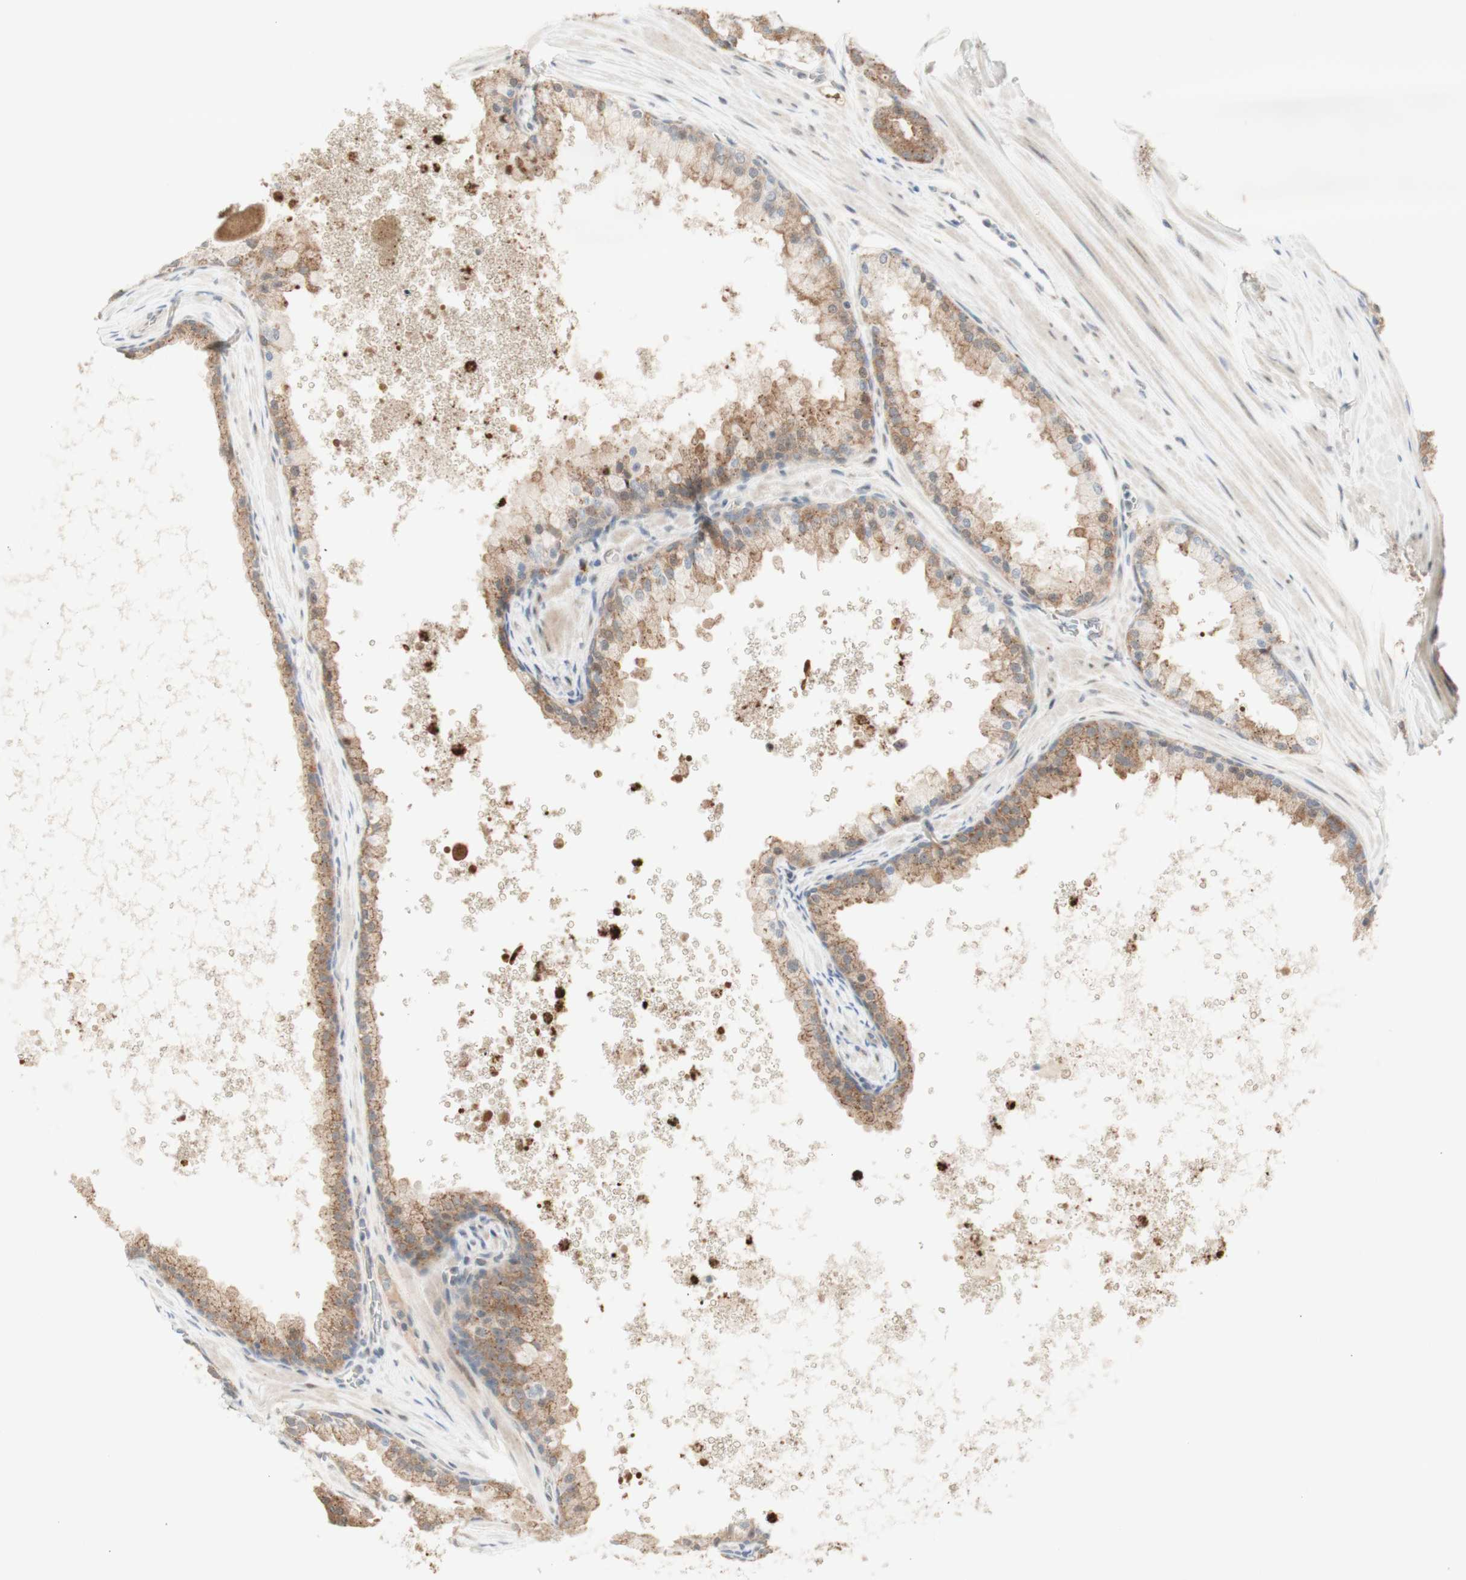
{"staining": {"intensity": "moderate", "quantity": ">75%", "location": "cytoplasmic/membranous"}, "tissue": "prostate cancer", "cell_type": "Tumor cells", "image_type": "cancer", "snomed": [{"axis": "morphology", "description": "Adenocarcinoma, High grade"}, {"axis": "topography", "description": "Prostate"}], "caption": "Human prostate cancer (high-grade adenocarcinoma) stained for a protein (brown) shows moderate cytoplasmic/membranous positive staining in approximately >75% of tumor cells.", "gene": "CYLD", "patient": {"sex": "male", "age": 65}}